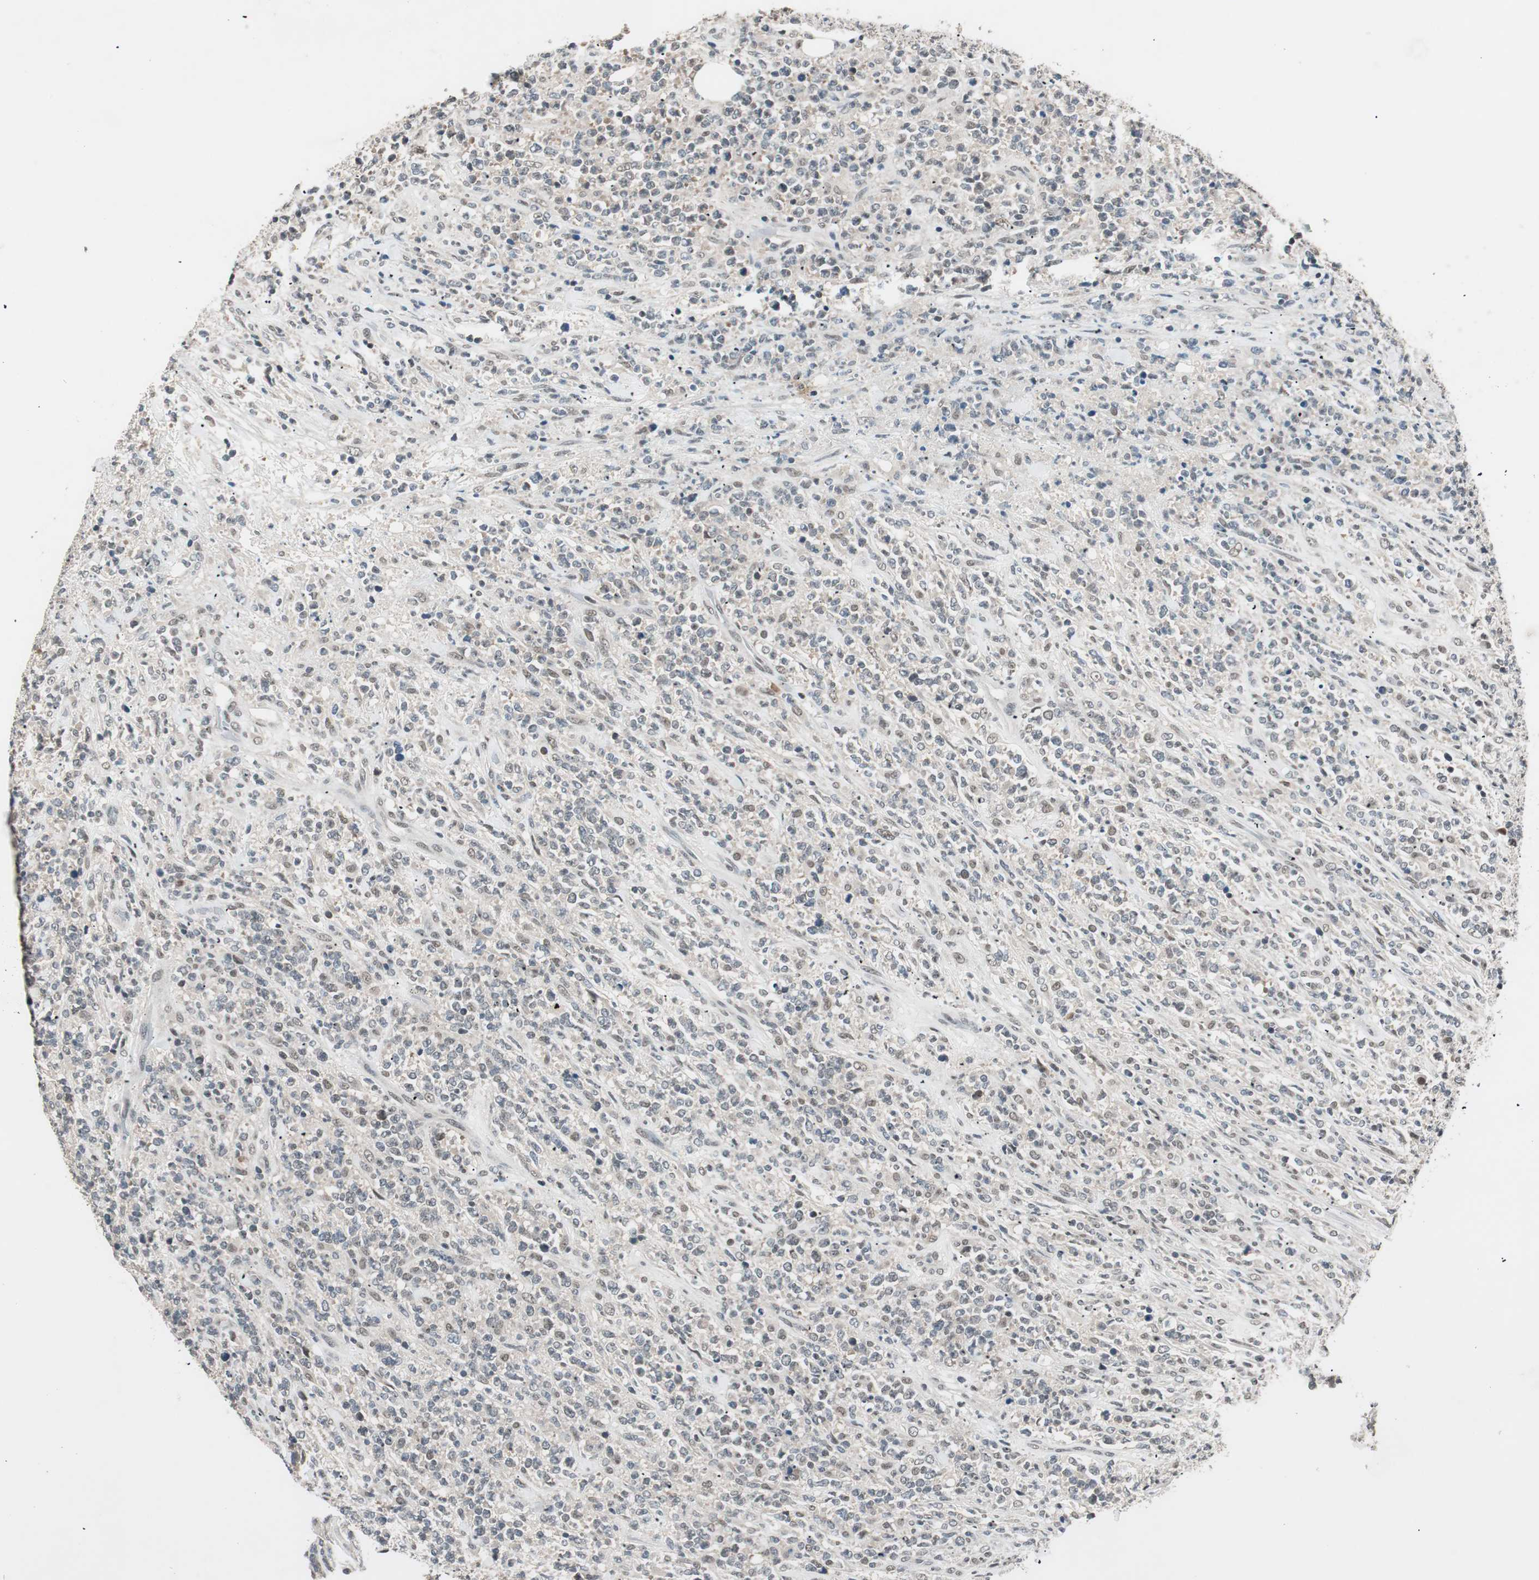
{"staining": {"intensity": "weak", "quantity": "<25%", "location": "nuclear"}, "tissue": "lymphoma", "cell_type": "Tumor cells", "image_type": "cancer", "snomed": [{"axis": "morphology", "description": "Malignant lymphoma, non-Hodgkin's type, High grade"}, {"axis": "topography", "description": "Soft tissue"}], "caption": "IHC of lymphoma shows no expression in tumor cells.", "gene": "NFRKB", "patient": {"sex": "male", "age": 18}}